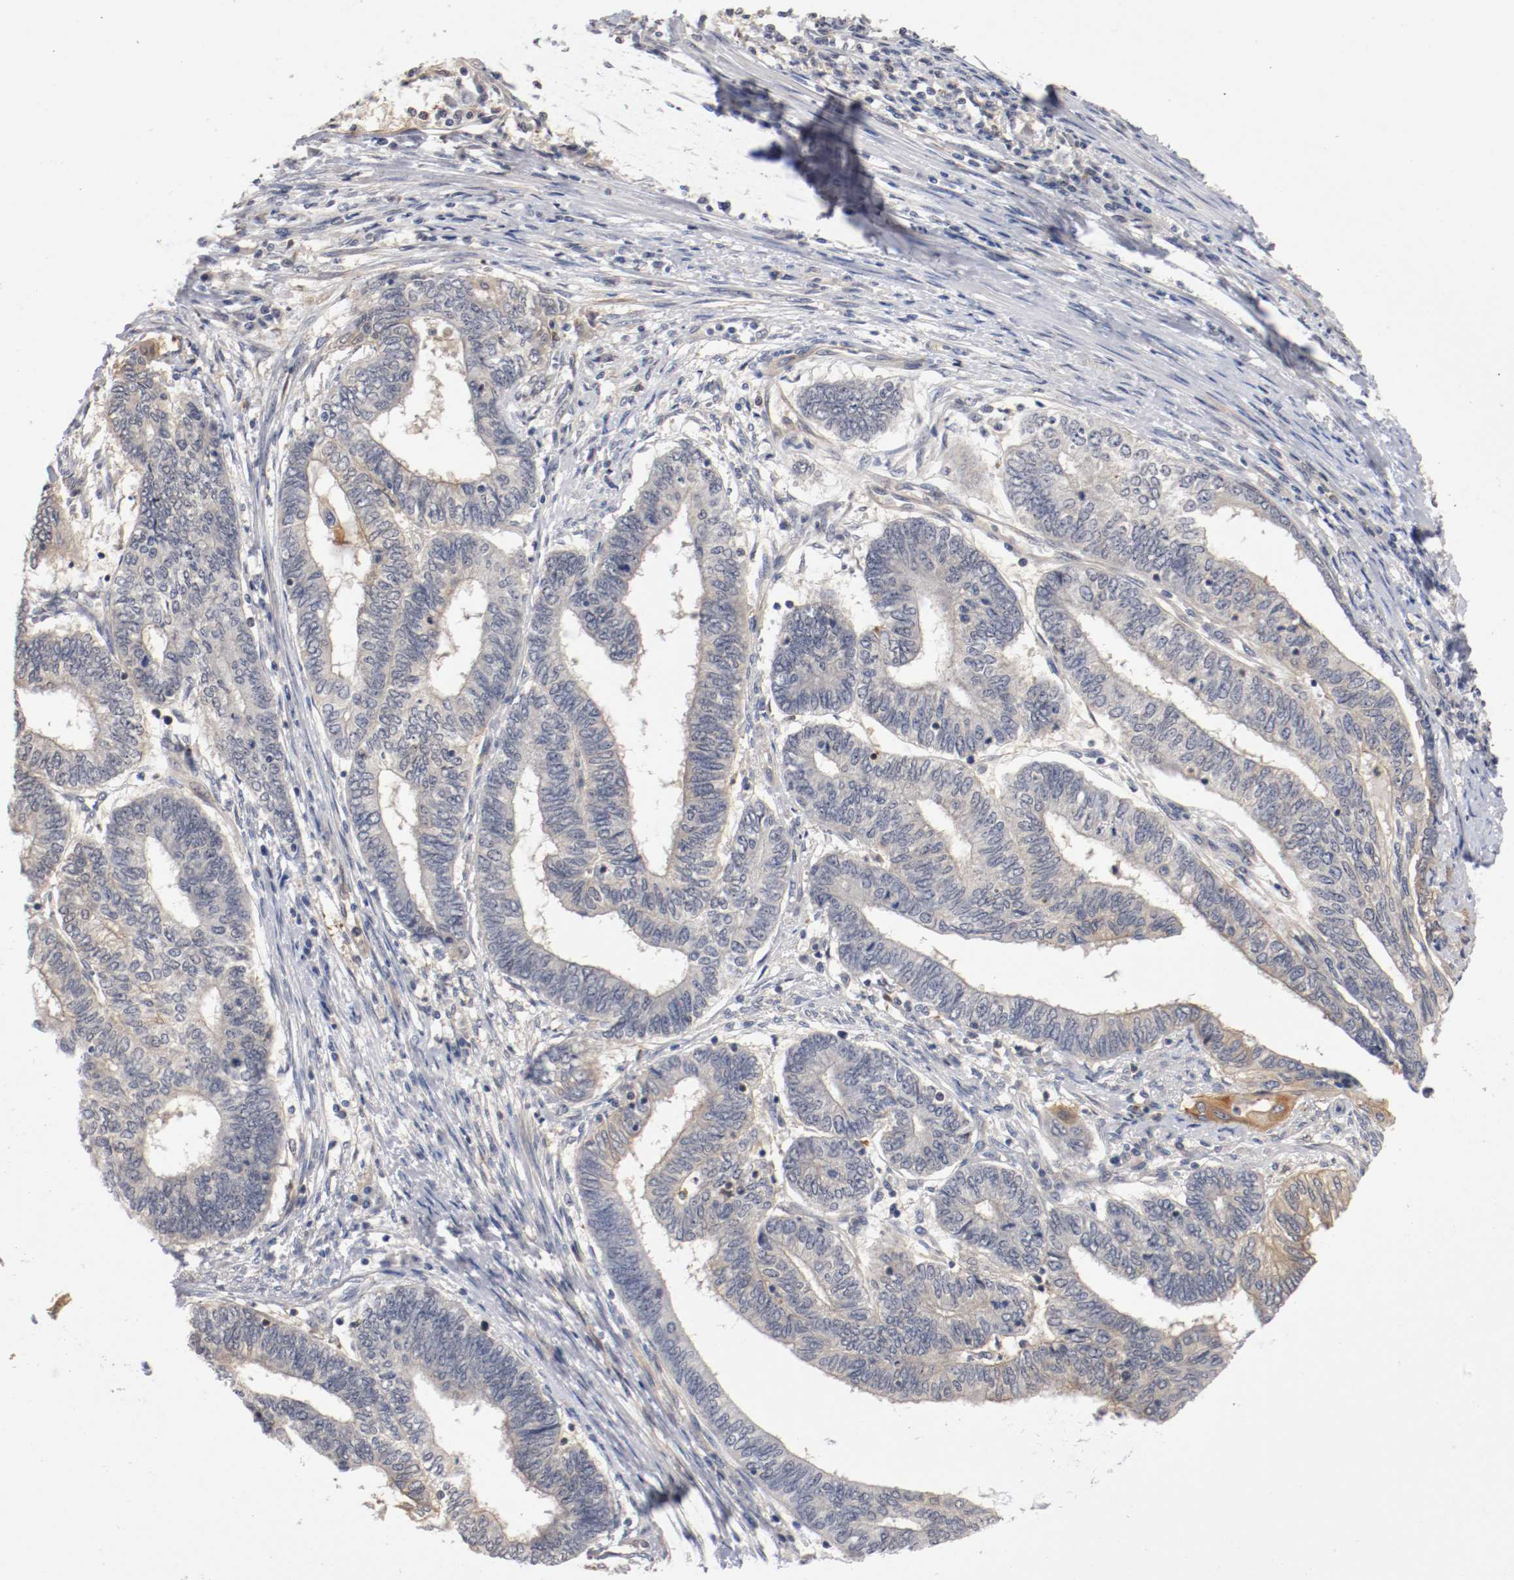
{"staining": {"intensity": "weak", "quantity": "<25%", "location": "cytoplasmic/membranous"}, "tissue": "endometrial cancer", "cell_type": "Tumor cells", "image_type": "cancer", "snomed": [{"axis": "morphology", "description": "Adenocarcinoma, NOS"}, {"axis": "topography", "description": "Uterus"}, {"axis": "topography", "description": "Endometrium"}], "caption": "This is an IHC image of adenocarcinoma (endometrial). There is no expression in tumor cells.", "gene": "RBM23", "patient": {"sex": "female", "age": 70}}